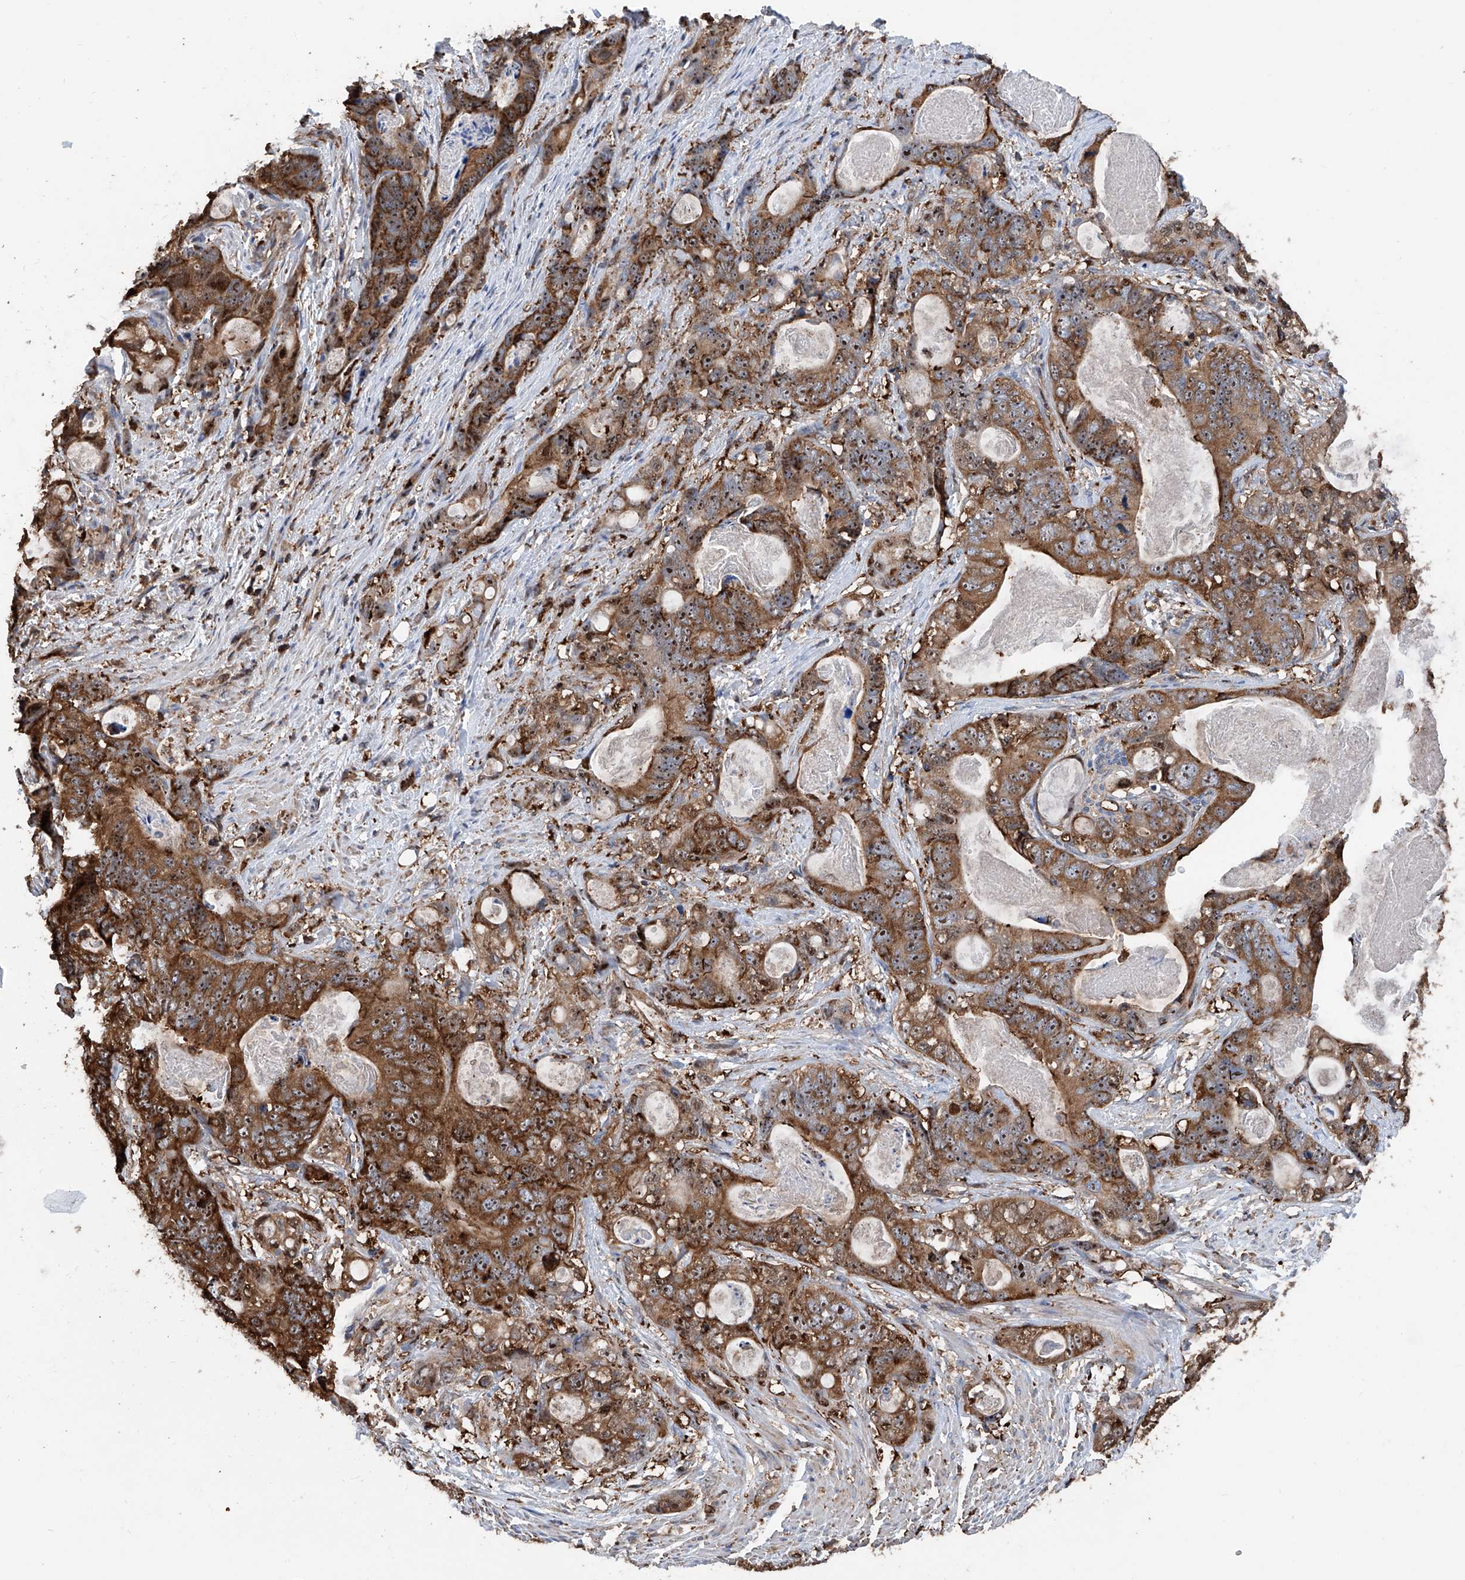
{"staining": {"intensity": "moderate", "quantity": ">75%", "location": "cytoplasmic/membranous,nuclear"}, "tissue": "stomach cancer", "cell_type": "Tumor cells", "image_type": "cancer", "snomed": [{"axis": "morphology", "description": "Normal tissue, NOS"}, {"axis": "morphology", "description": "Adenocarcinoma, NOS"}, {"axis": "topography", "description": "Stomach"}], "caption": "A brown stain labels moderate cytoplasmic/membranous and nuclear positivity of a protein in stomach cancer tumor cells.", "gene": "ZNF484", "patient": {"sex": "female", "age": 89}}